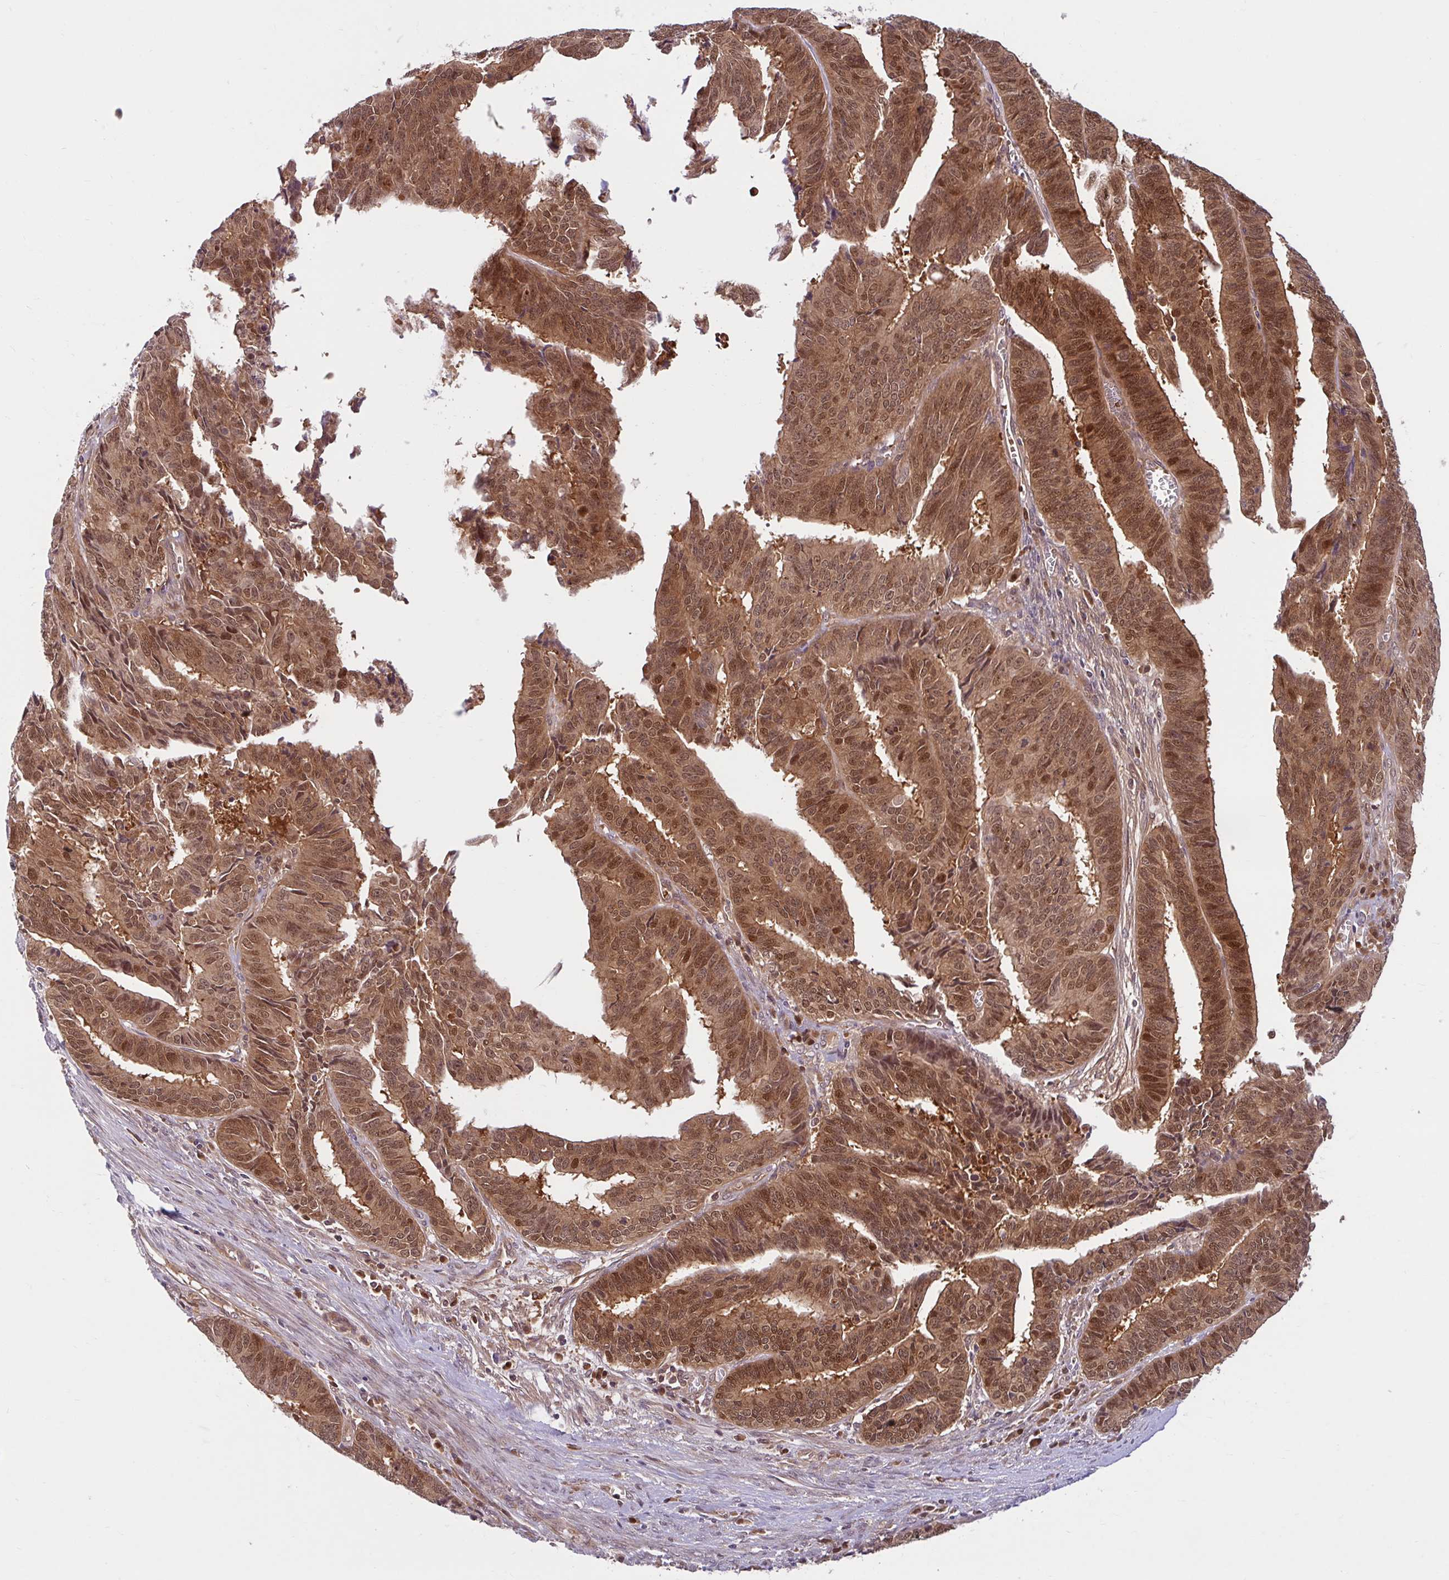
{"staining": {"intensity": "strong", "quantity": ">75%", "location": "cytoplasmic/membranous,nuclear"}, "tissue": "endometrial cancer", "cell_type": "Tumor cells", "image_type": "cancer", "snomed": [{"axis": "morphology", "description": "Adenocarcinoma, NOS"}, {"axis": "topography", "description": "Endometrium"}], "caption": "Protein expression by immunohistochemistry (IHC) shows strong cytoplasmic/membranous and nuclear staining in approximately >75% of tumor cells in endometrial adenocarcinoma. The protein is stained brown, and the nuclei are stained in blue (DAB (3,3'-diaminobenzidine) IHC with brightfield microscopy, high magnification).", "gene": "HMBS", "patient": {"sex": "female", "age": 65}}